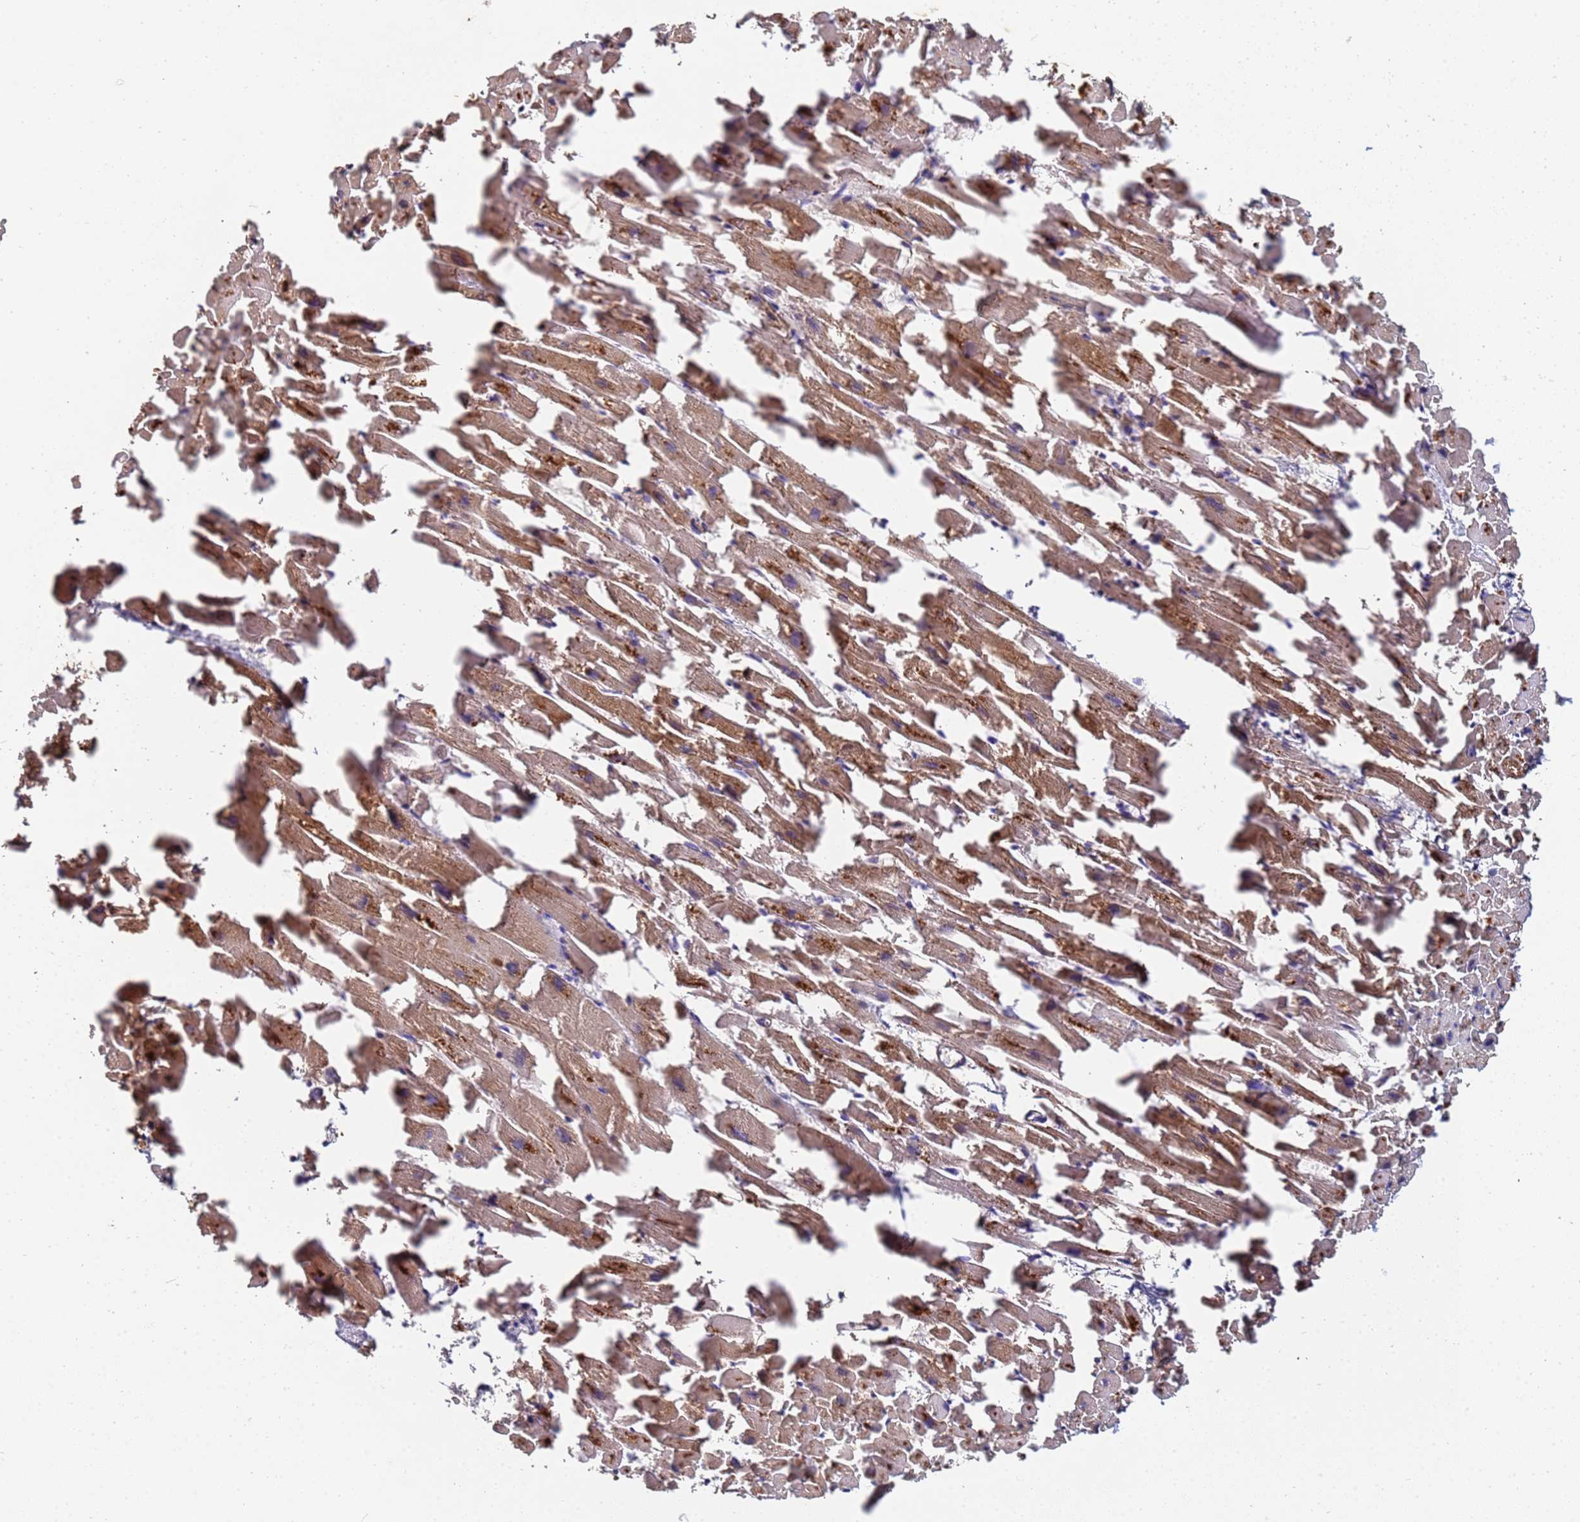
{"staining": {"intensity": "strong", "quantity": ">75%", "location": "cytoplasmic/membranous"}, "tissue": "heart muscle", "cell_type": "Cardiomyocytes", "image_type": "normal", "snomed": [{"axis": "morphology", "description": "Normal tissue, NOS"}, {"axis": "topography", "description": "Heart"}], "caption": "About >75% of cardiomyocytes in normal human heart muscle demonstrate strong cytoplasmic/membranous protein staining as visualized by brown immunohistochemical staining.", "gene": "C5orf34", "patient": {"sex": "female", "age": 64}}